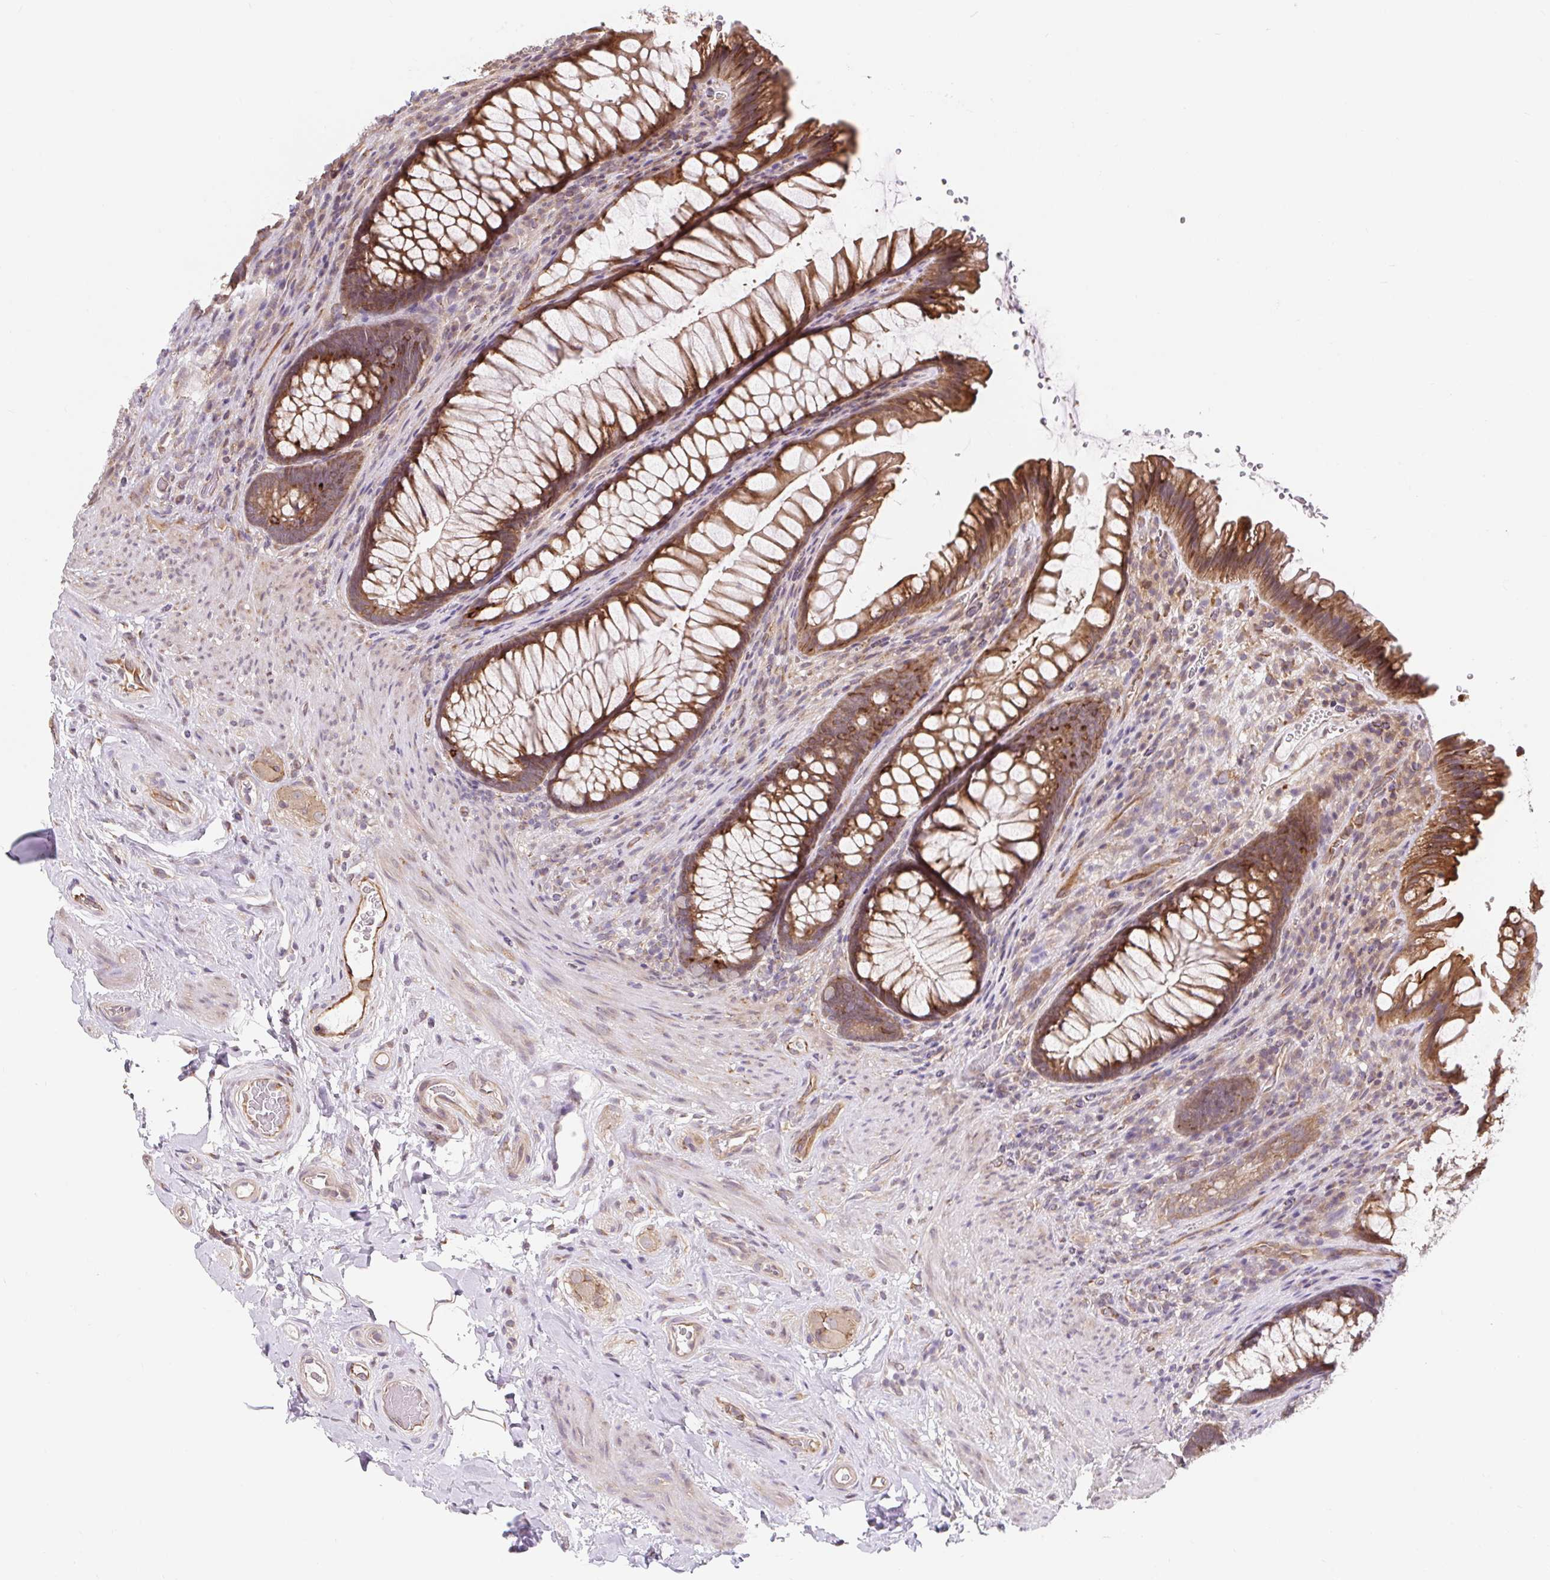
{"staining": {"intensity": "moderate", "quantity": ">75%", "location": "cytoplasmic/membranous"}, "tissue": "rectum", "cell_type": "Glandular cells", "image_type": "normal", "snomed": [{"axis": "morphology", "description": "Normal tissue, NOS"}, {"axis": "topography", "description": "Rectum"}], "caption": "The image reveals staining of unremarkable rectum, revealing moderate cytoplasmic/membranous protein staining (brown color) within glandular cells.", "gene": "LYPD5", "patient": {"sex": "male", "age": 53}}